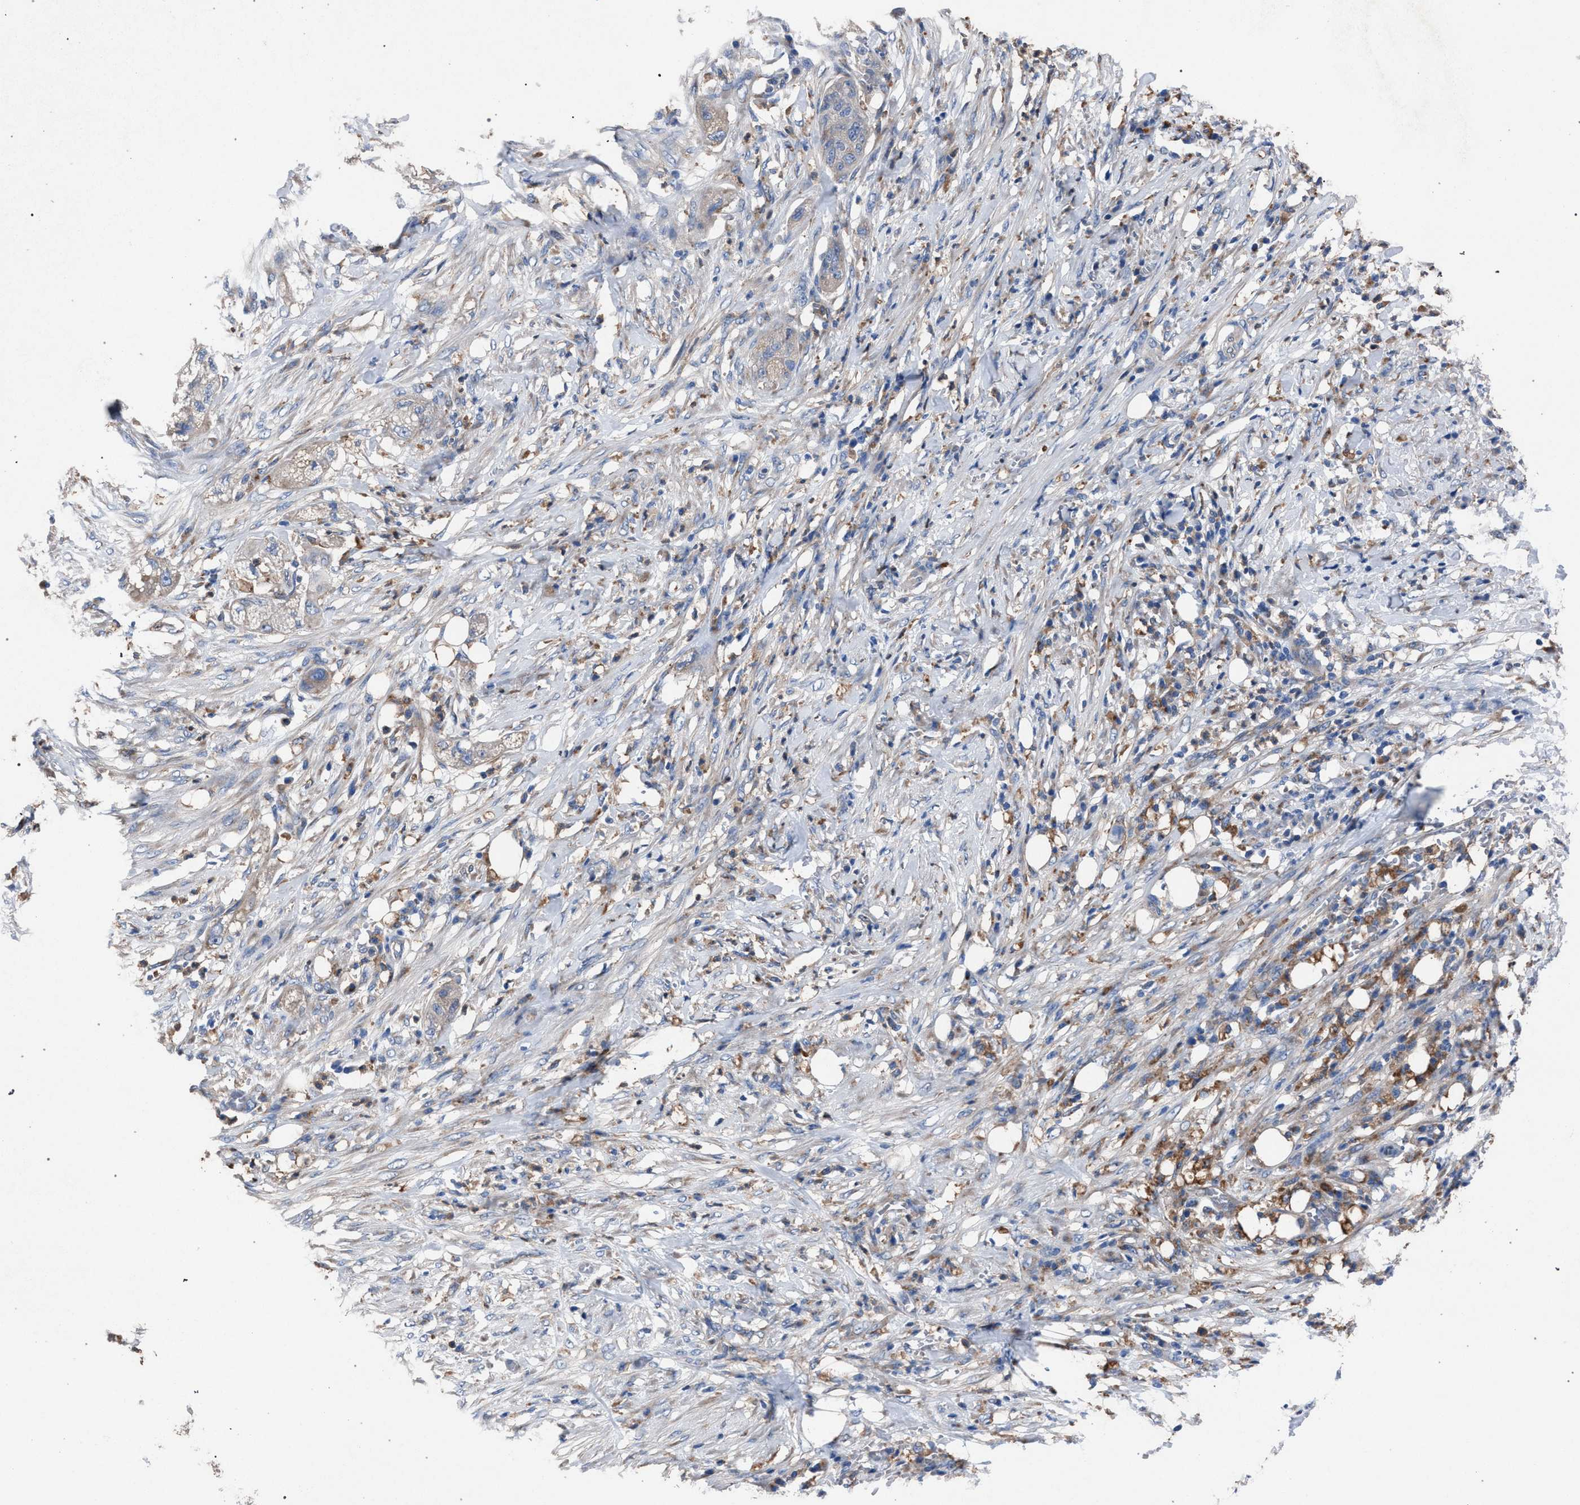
{"staining": {"intensity": "negative", "quantity": "none", "location": "none"}, "tissue": "pancreatic cancer", "cell_type": "Tumor cells", "image_type": "cancer", "snomed": [{"axis": "morphology", "description": "Adenocarcinoma, NOS"}, {"axis": "topography", "description": "Pancreas"}], "caption": "A high-resolution image shows IHC staining of pancreatic adenocarcinoma, which shows no significant staining in tumor cells. (DAB (3,3'-diaminobenzidine) immunohistochemistry with hematoxylin counter stain).", "gene": "ATP6V0A1", "patient": {"sex": "female", "age": 78}}